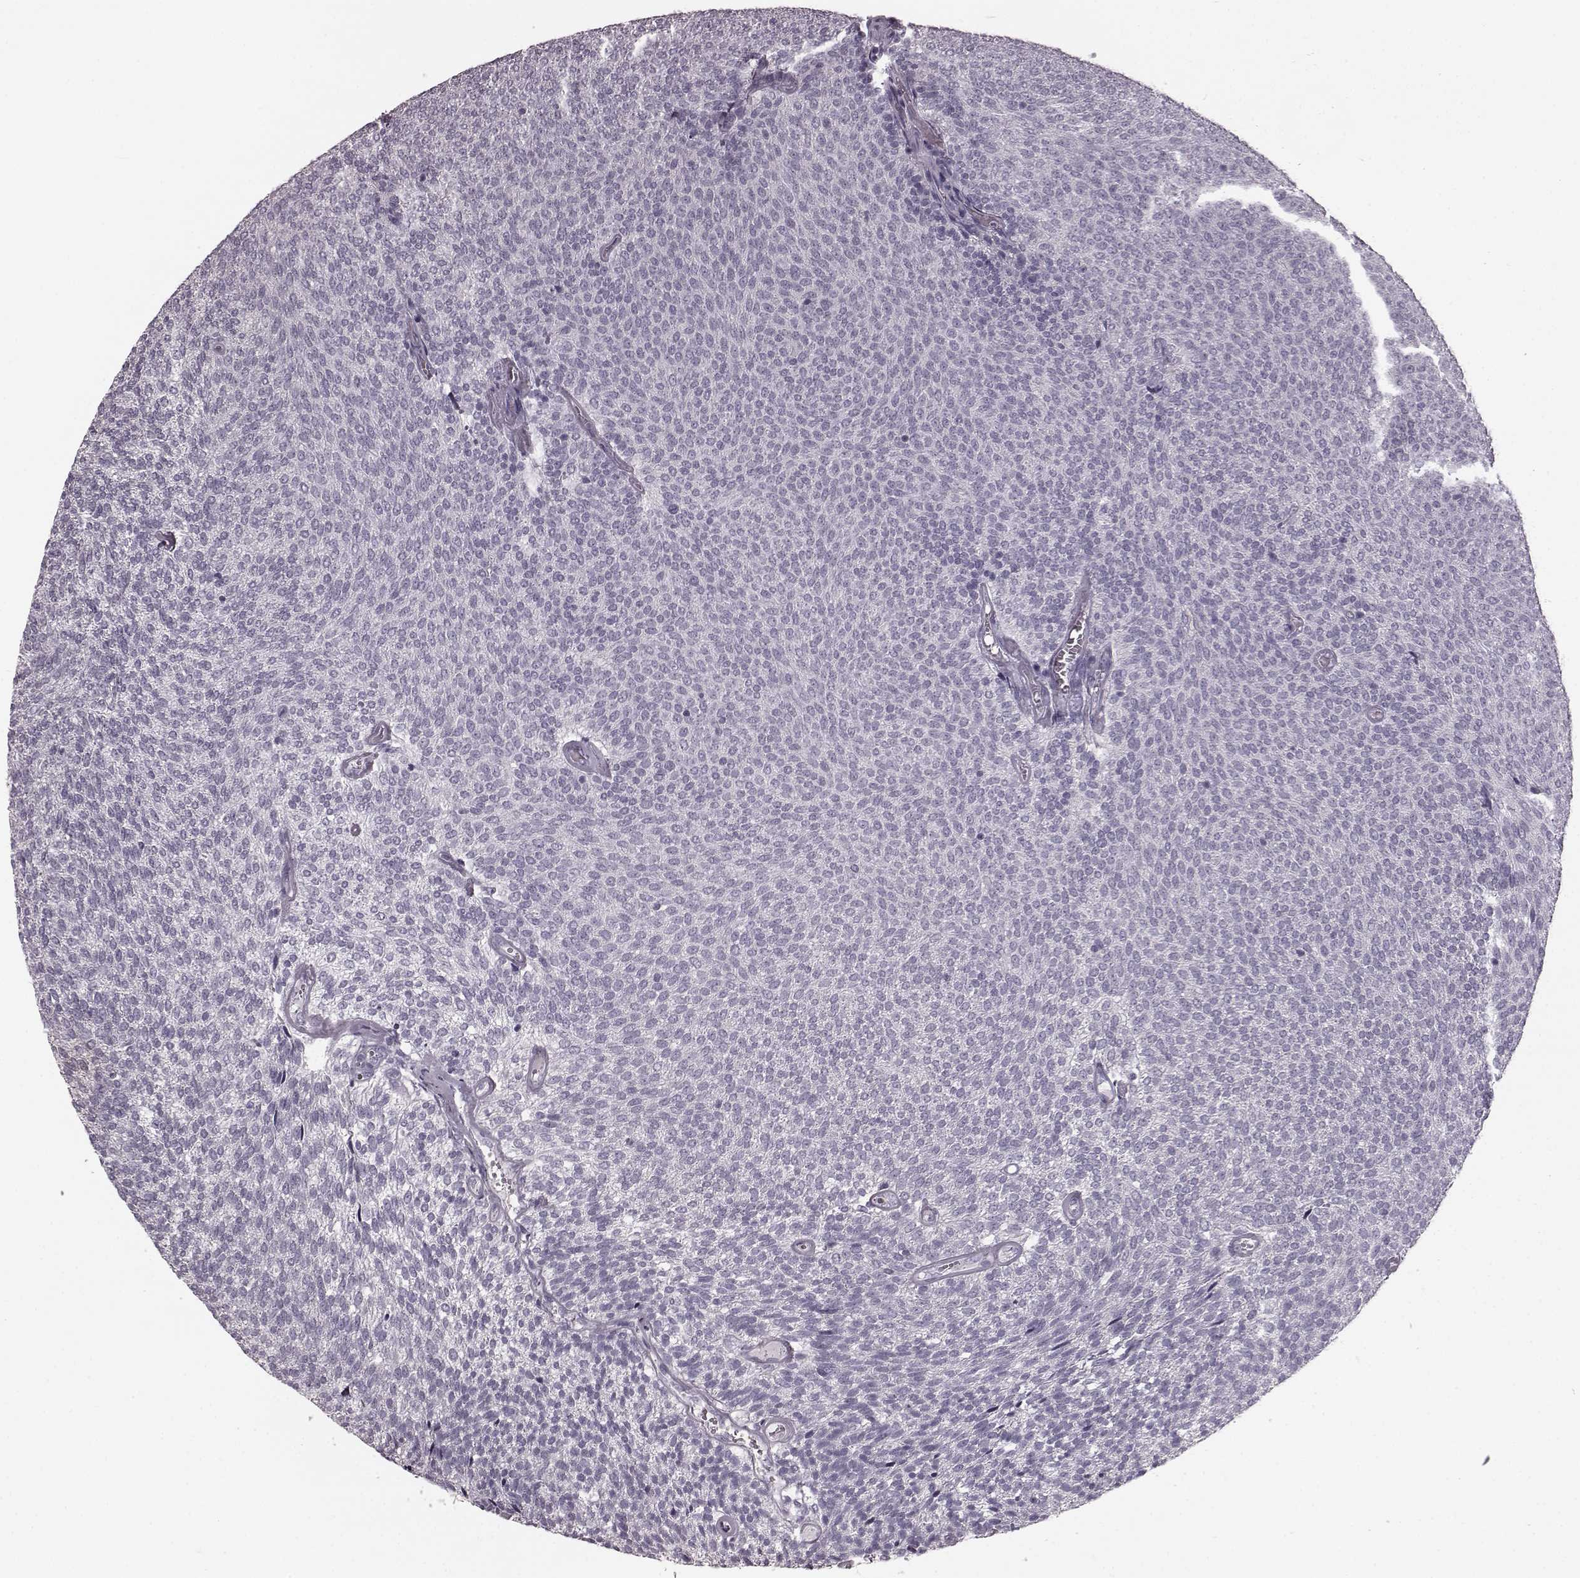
{"staining": {"intensity": "negative", "quantity": "none", "location": "none"}, "tissue": "urothelial cancer", "cell_type": "Tumor cells", "image_type": "cancer", "snomed": [{"axis": "morphology", "description": "Urothelial carcinoma, Low grade"}, {"axis": "topography", "description": "Urinary bladder"}], "caption": "This is an IHC photomicrograph of human urothelial cancer. There is no staining in tumor cells.", "gene": "CST7", "patient": {"sex": "male", "age": 77}}